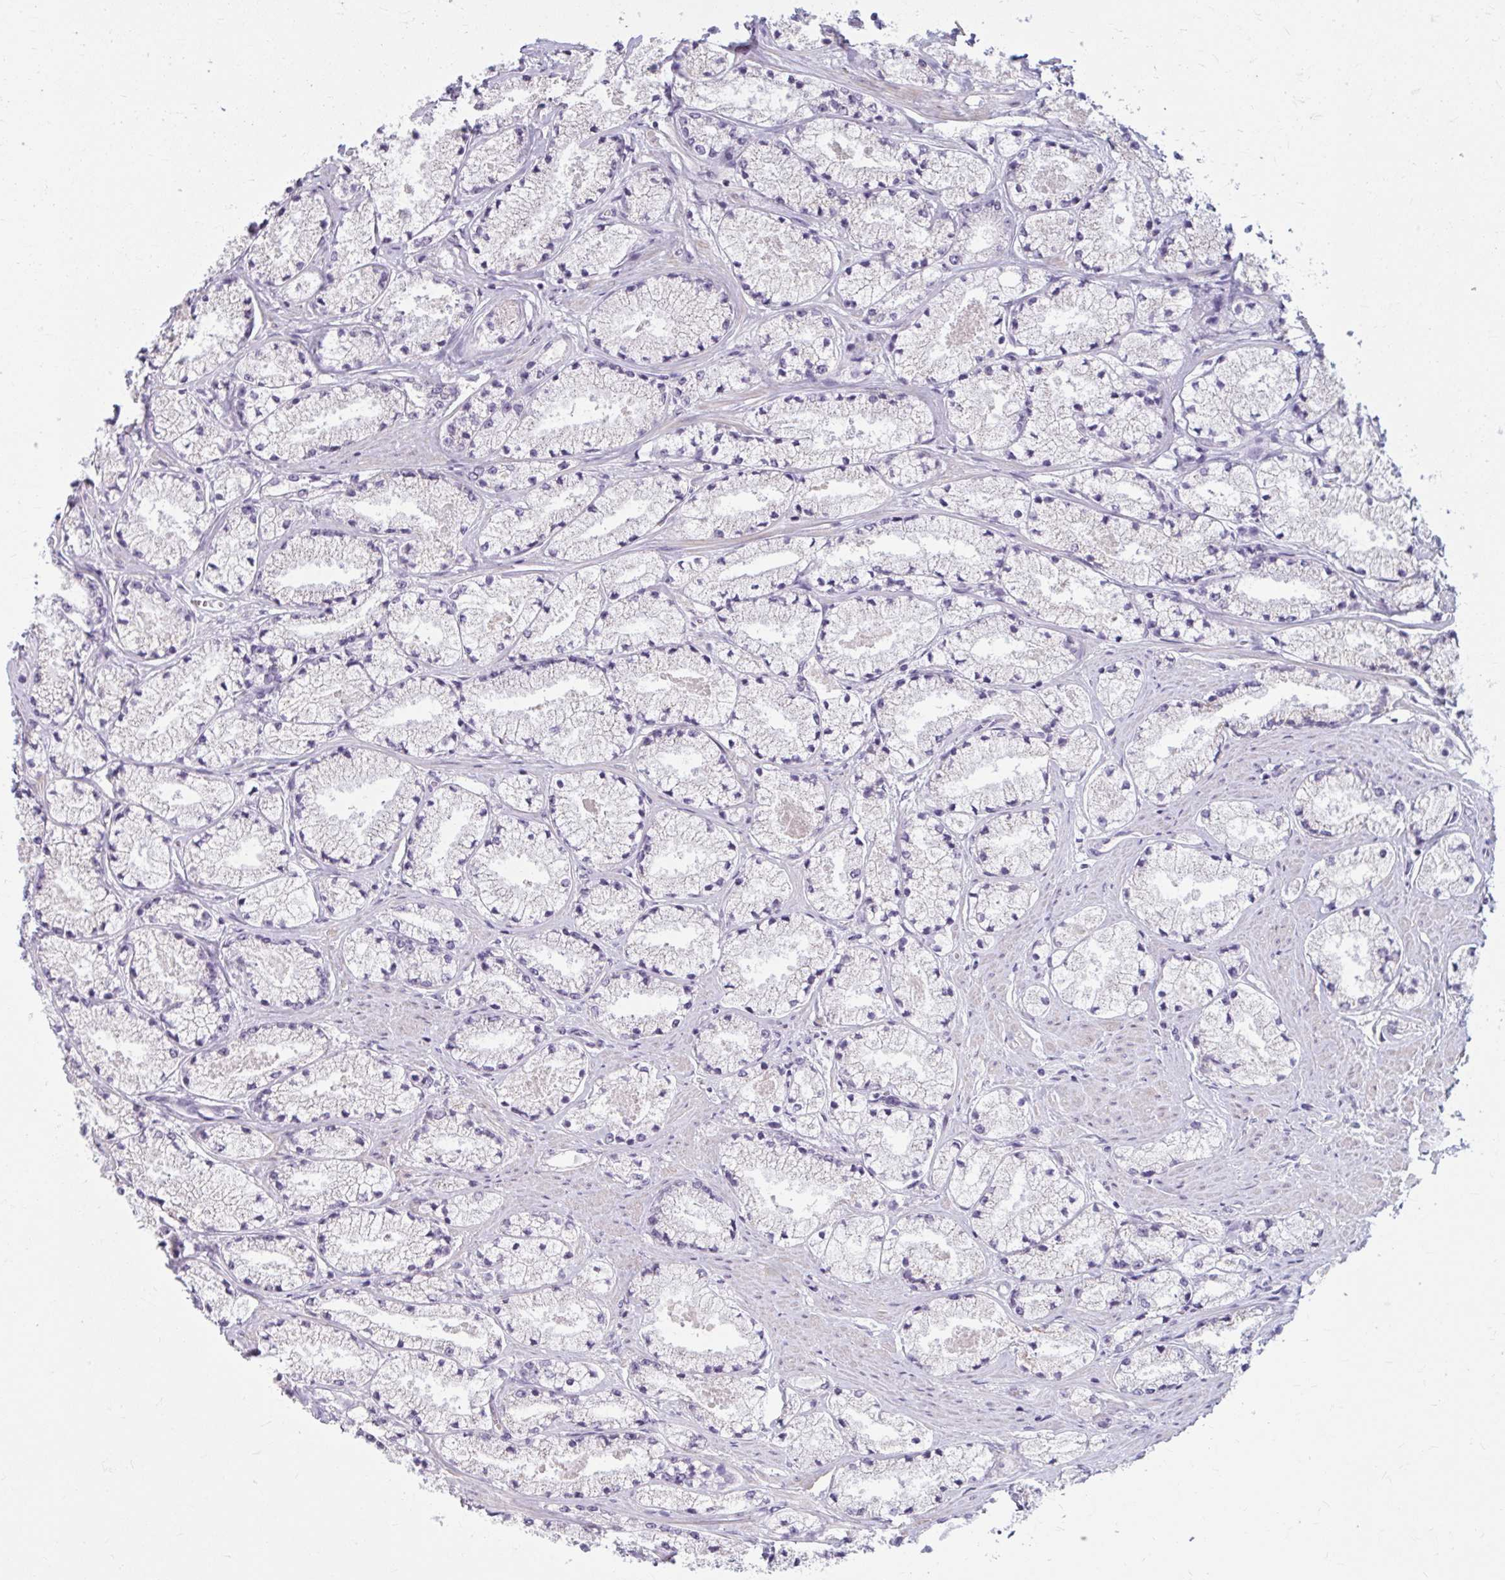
{"staining": {"intensity": "negative", "quantity": "none", "location": "none"}, "tissue": "prostate cancer", "cell_type": "Tumor cells", "image_type": "cancer", "snomed": [{"axis": "morphology", "description": "Adenocarcinoma, High grade"}, {"axis": "topography", "description": "Prostate"}], "caption": "DAB (3,3'-diaminobenzidine) immunohistochemical staining of human prostate high-grade adenocarcinoma reveals no significant positivity in tumor cells. (DAB (3,3'-diaminobenzidine) immunohistochemistry (IHC) visualized using brightfield microscopy, high magnification).", "gene": "MSMO1", "patient": {"sex": "male", "age": 63}}